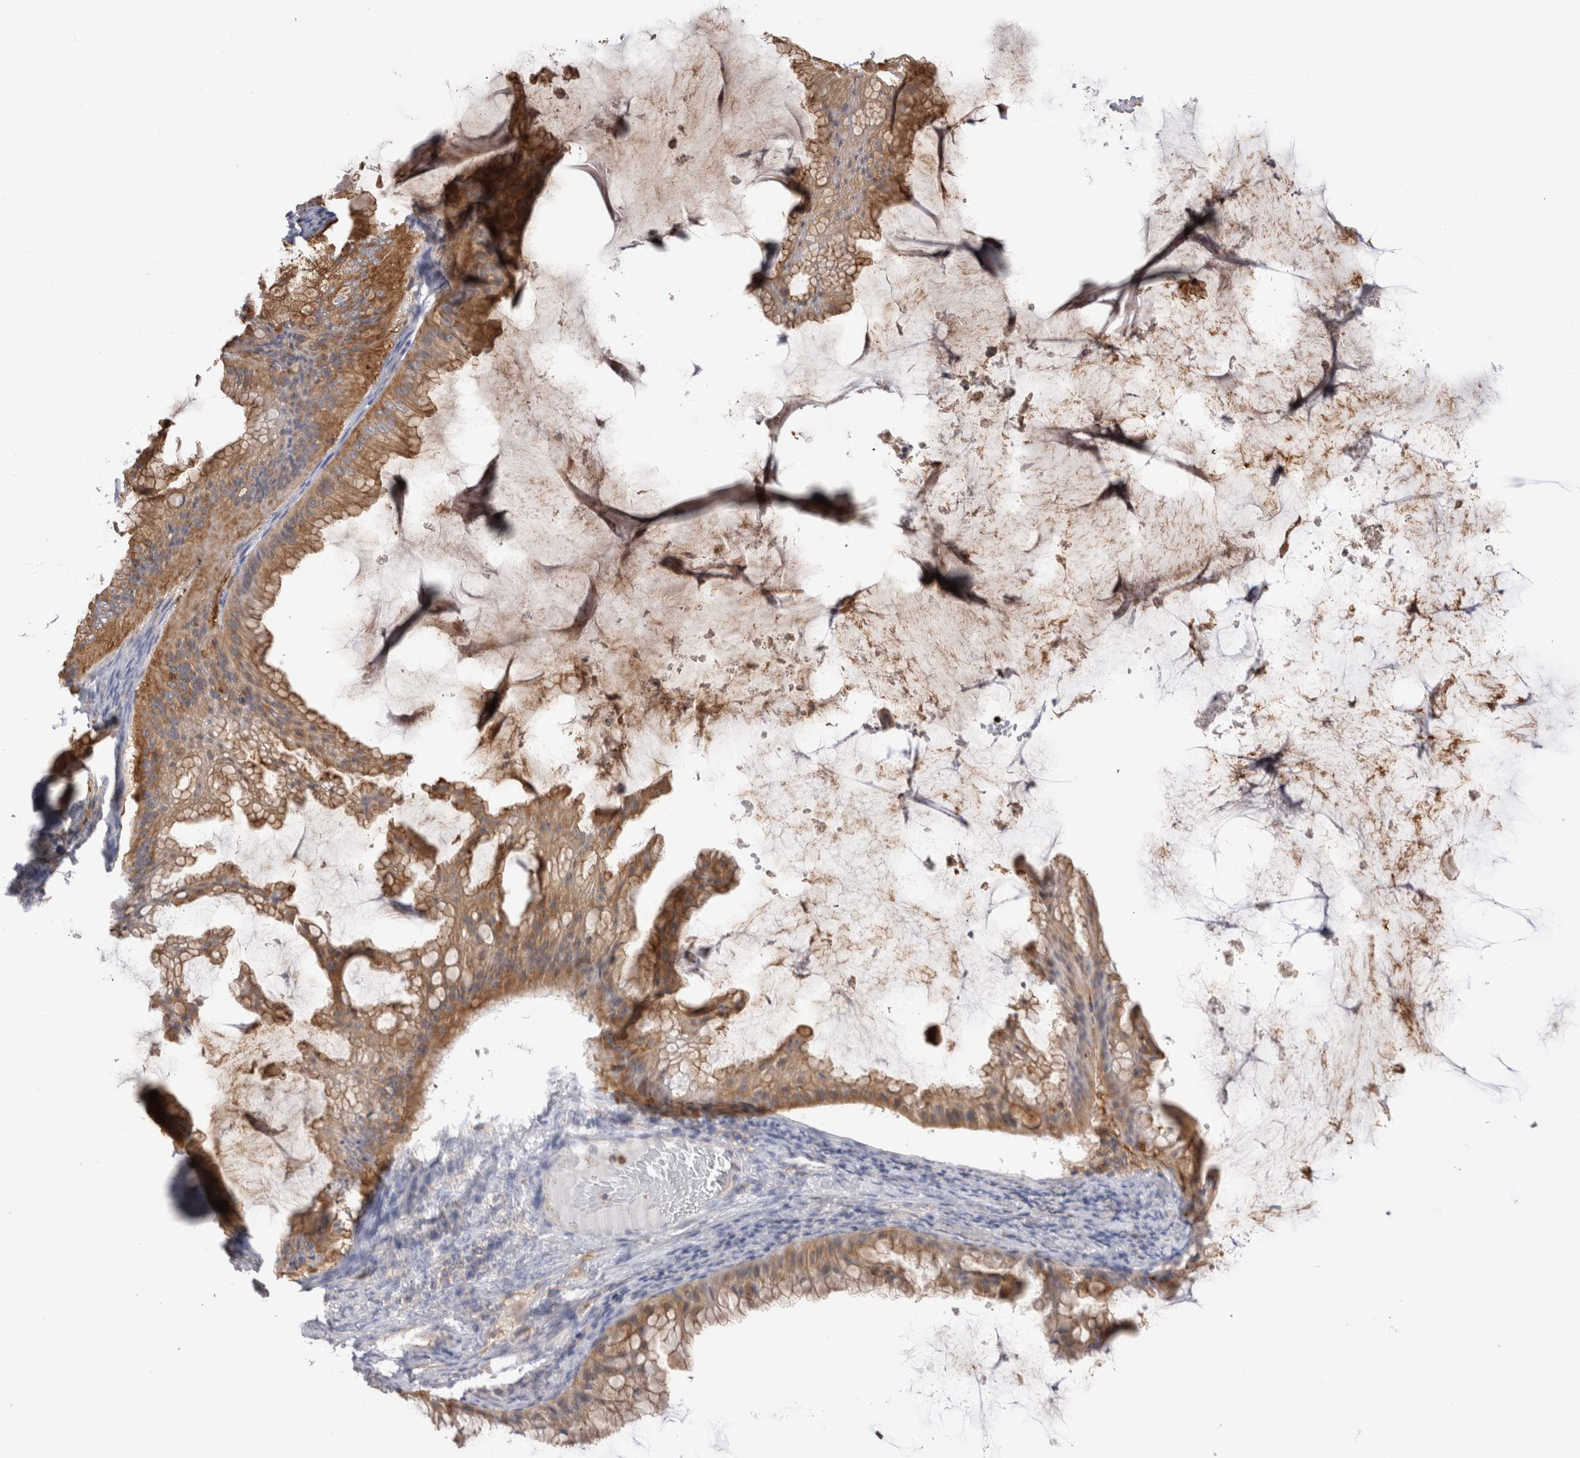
{"staining": {"intensity": "moderate", "quantity": ">75%", "location": "cytoplasmic/membranous"}, "tissue": "ovarian cancer", "cell_type": "Tumor cells", "image_type": "cancer", "snomed": [{"axis": "morphology", "description": "Cystadenocarcinoma, mucinous, NOS"}, {"axis": "topography", "description": "Ovary"}], "caption": "DAB (3,3'-diaminobenzidine) immunohistochemical staining of human ovarian mucinous cystadenocarcinoma displays moderate cytoplasmic/membranous protein expression in about >75% of tumor cells.", "gene": "RAB11FIP1", "patient": {"sex": "female", "age": 61}}